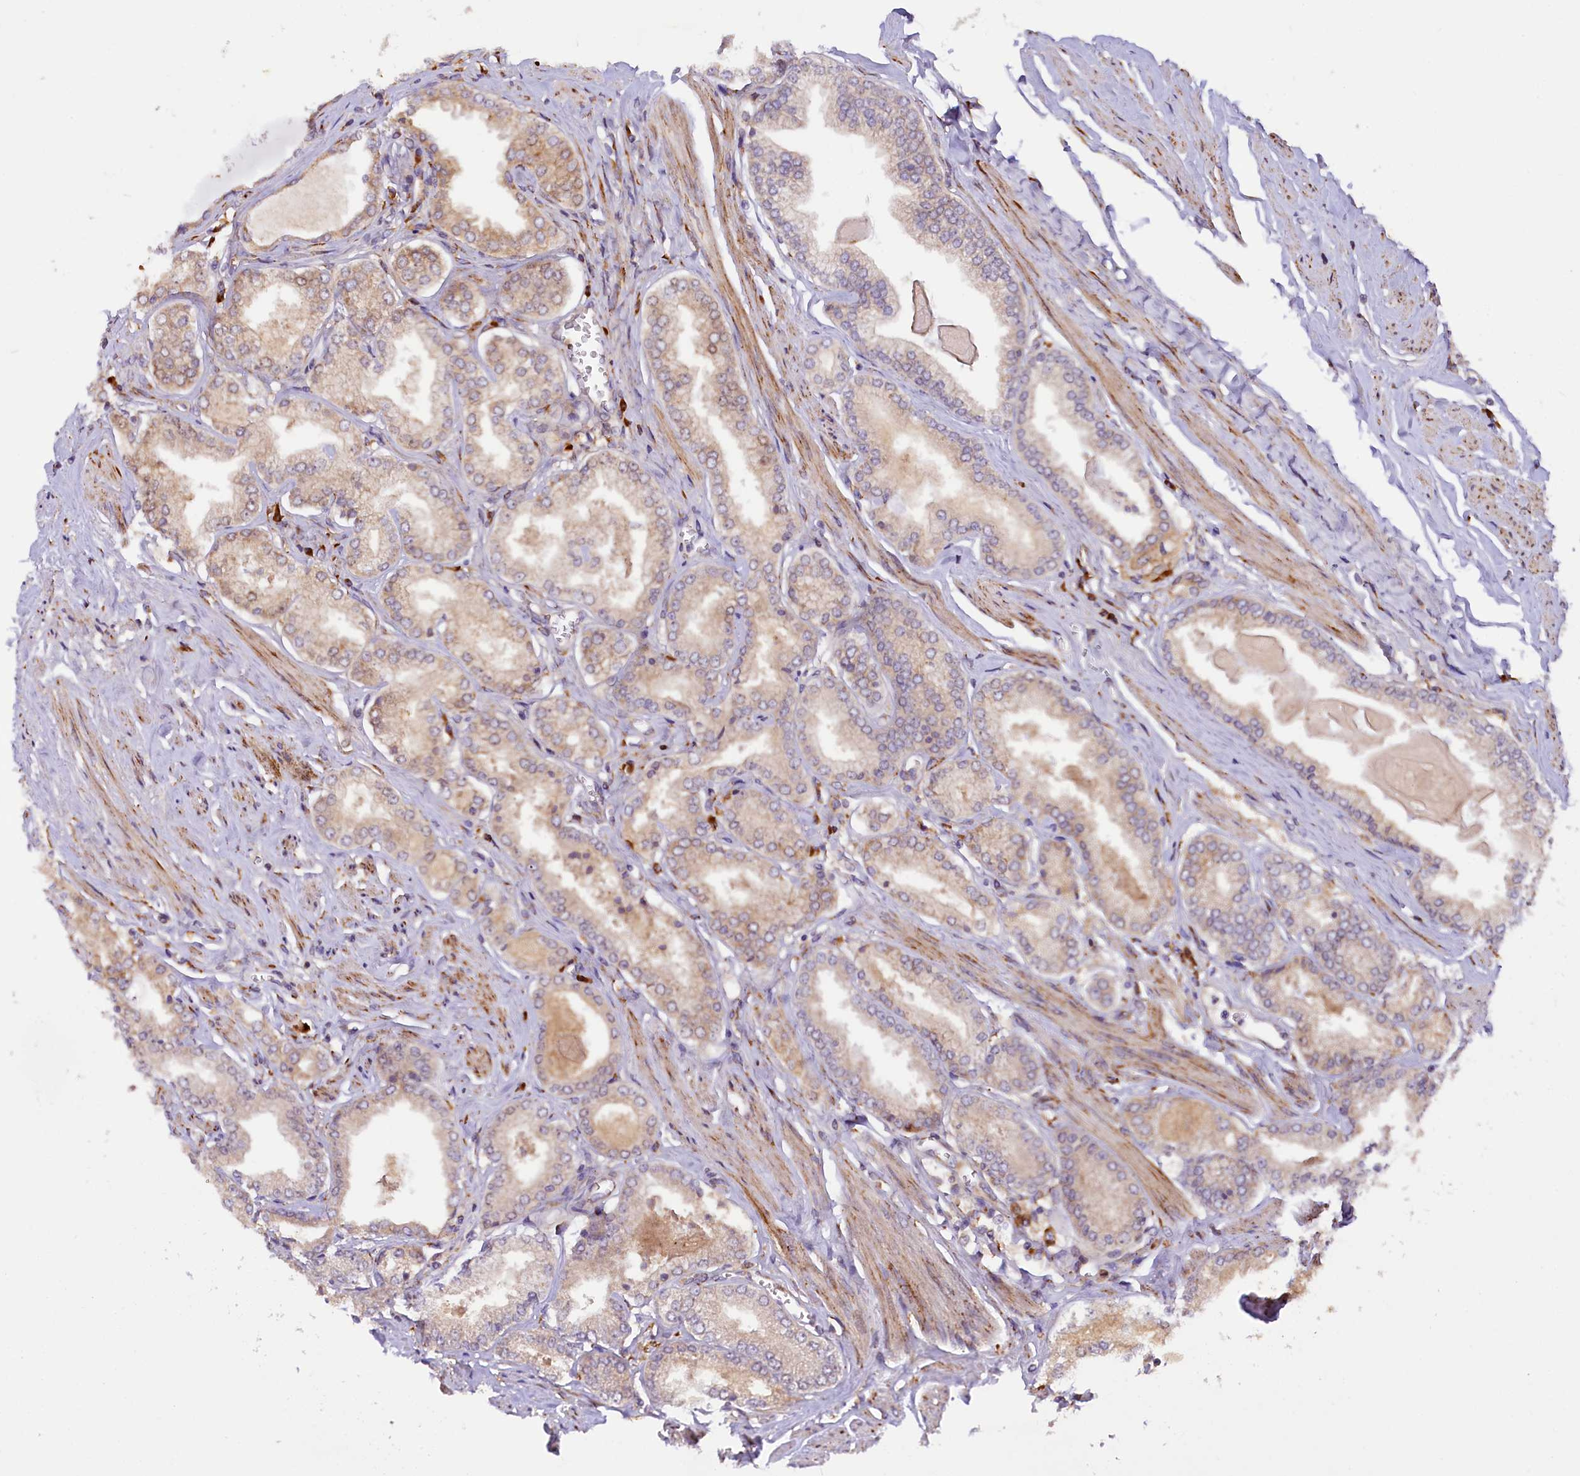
{"staining": {"intensity": "weak", "quantity": "25%-75%", "location": "cytoplasmic/membranous"}, "tissue": "prostate cancer", "cell_type": "Tumor cells", "image_type": "cancer", "snomed": [{"axis": "morphology", "description": "Adenocarcinoma, Low grade"}, {"axis": "topography", "description": "Prostate"}], "caption": "DAB immunohistochemical staining of human prostate cancer (low-grade adenocarcinoma) displays weak cytoplasmic/membranous protein expression in approximately 25%-75% of tumor cells.", "gene": "SSC5D", "patient": {"sex": "male", "age": 60}}